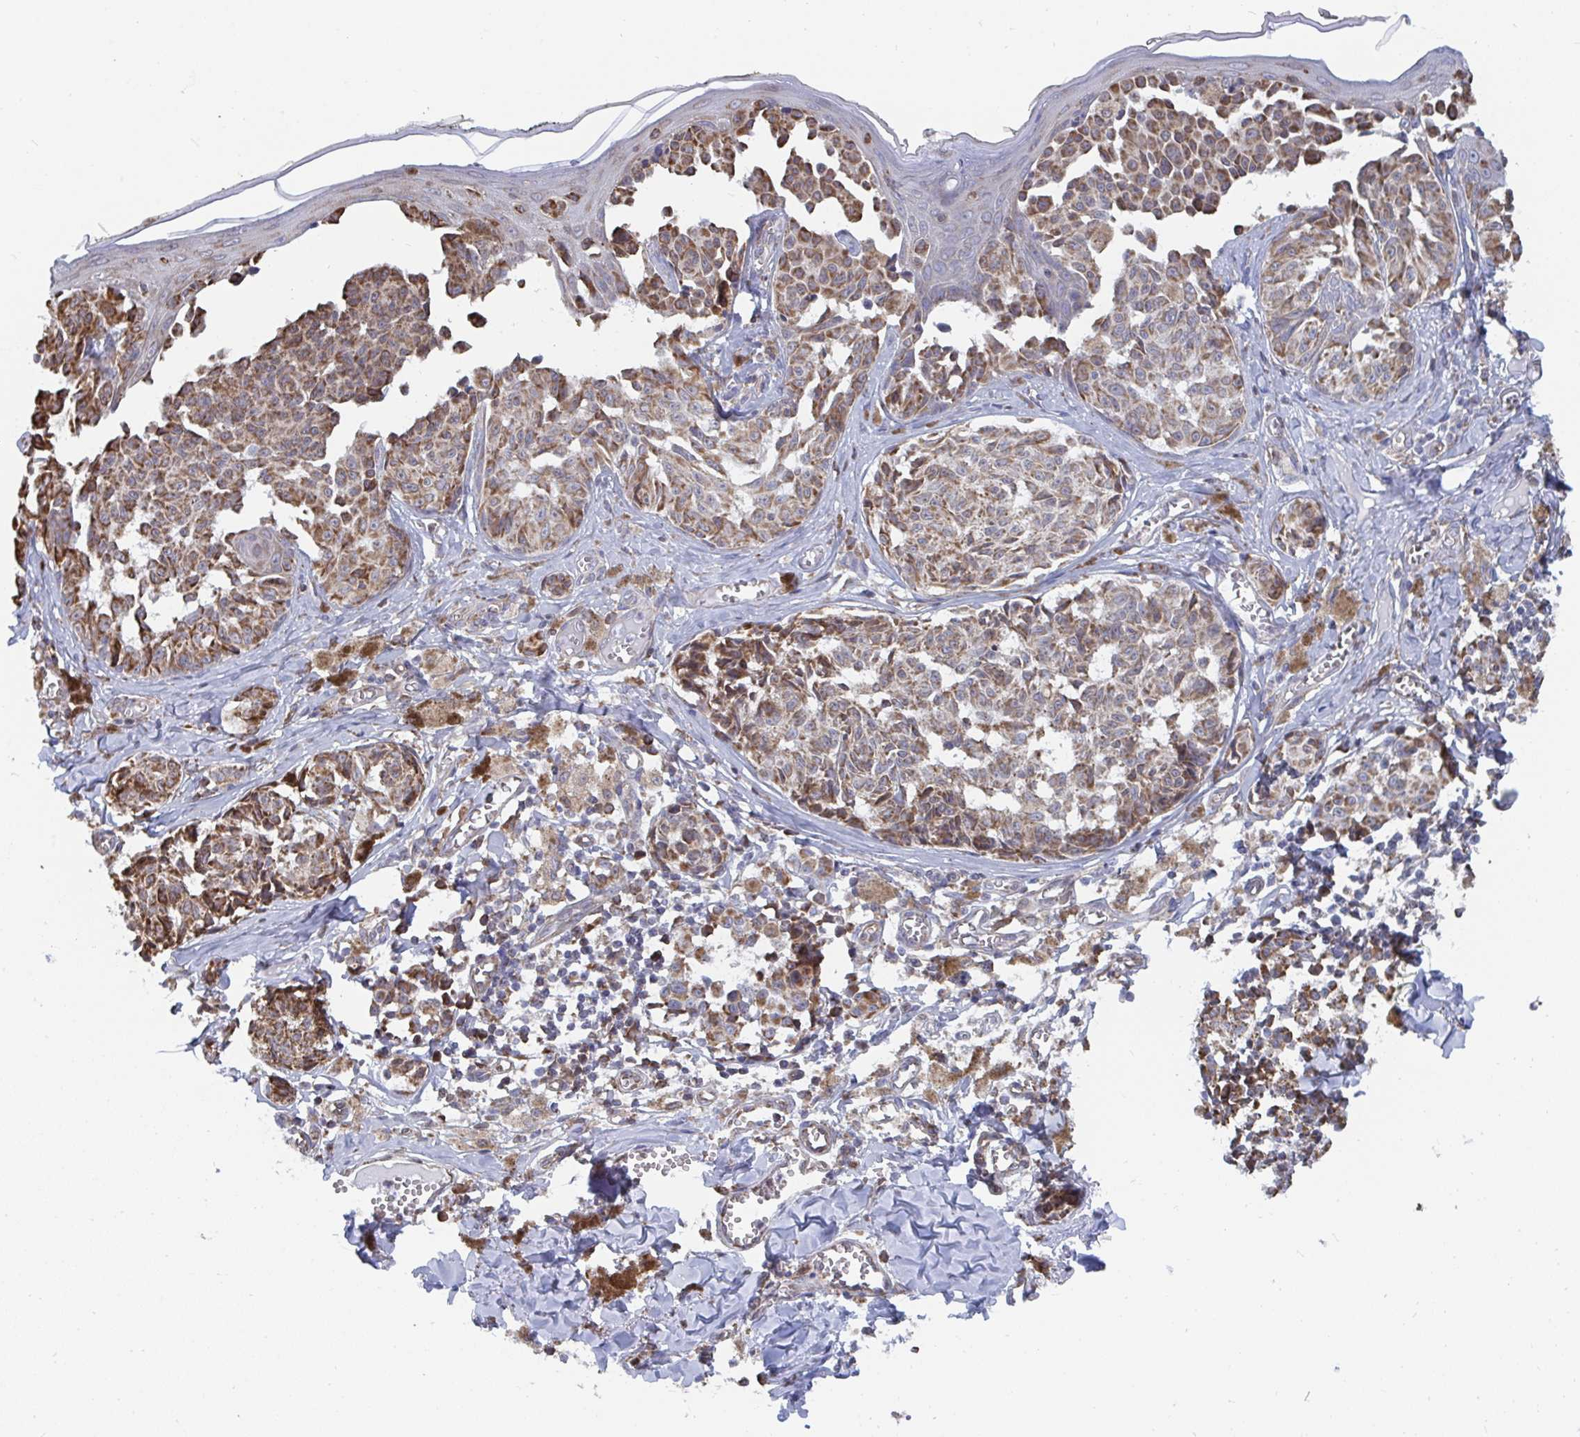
{"staining": {"intensity": "moderate", "quantity": ">75%", "location": "cytoplasmic/membranous"}, "tissue": "melanoma", "cell_type": "Tumor cells", "image_type": "cancer", "snomed": [{"axis": "morphology", "description": "Malignant melanoma, NOS"}, {"axis": "topography", "description": "Skin"}], "caption": "Immunohistochemical staining of human melanoma reveals medium levels of moderate cytoplasmic/membranous protein expression in about >75% of tumor cells. The protein is shown in brown color, while the nuclei are stained blue.", "gene": "ELAVL1", "patient": {"sex": "female", "age": 43}}